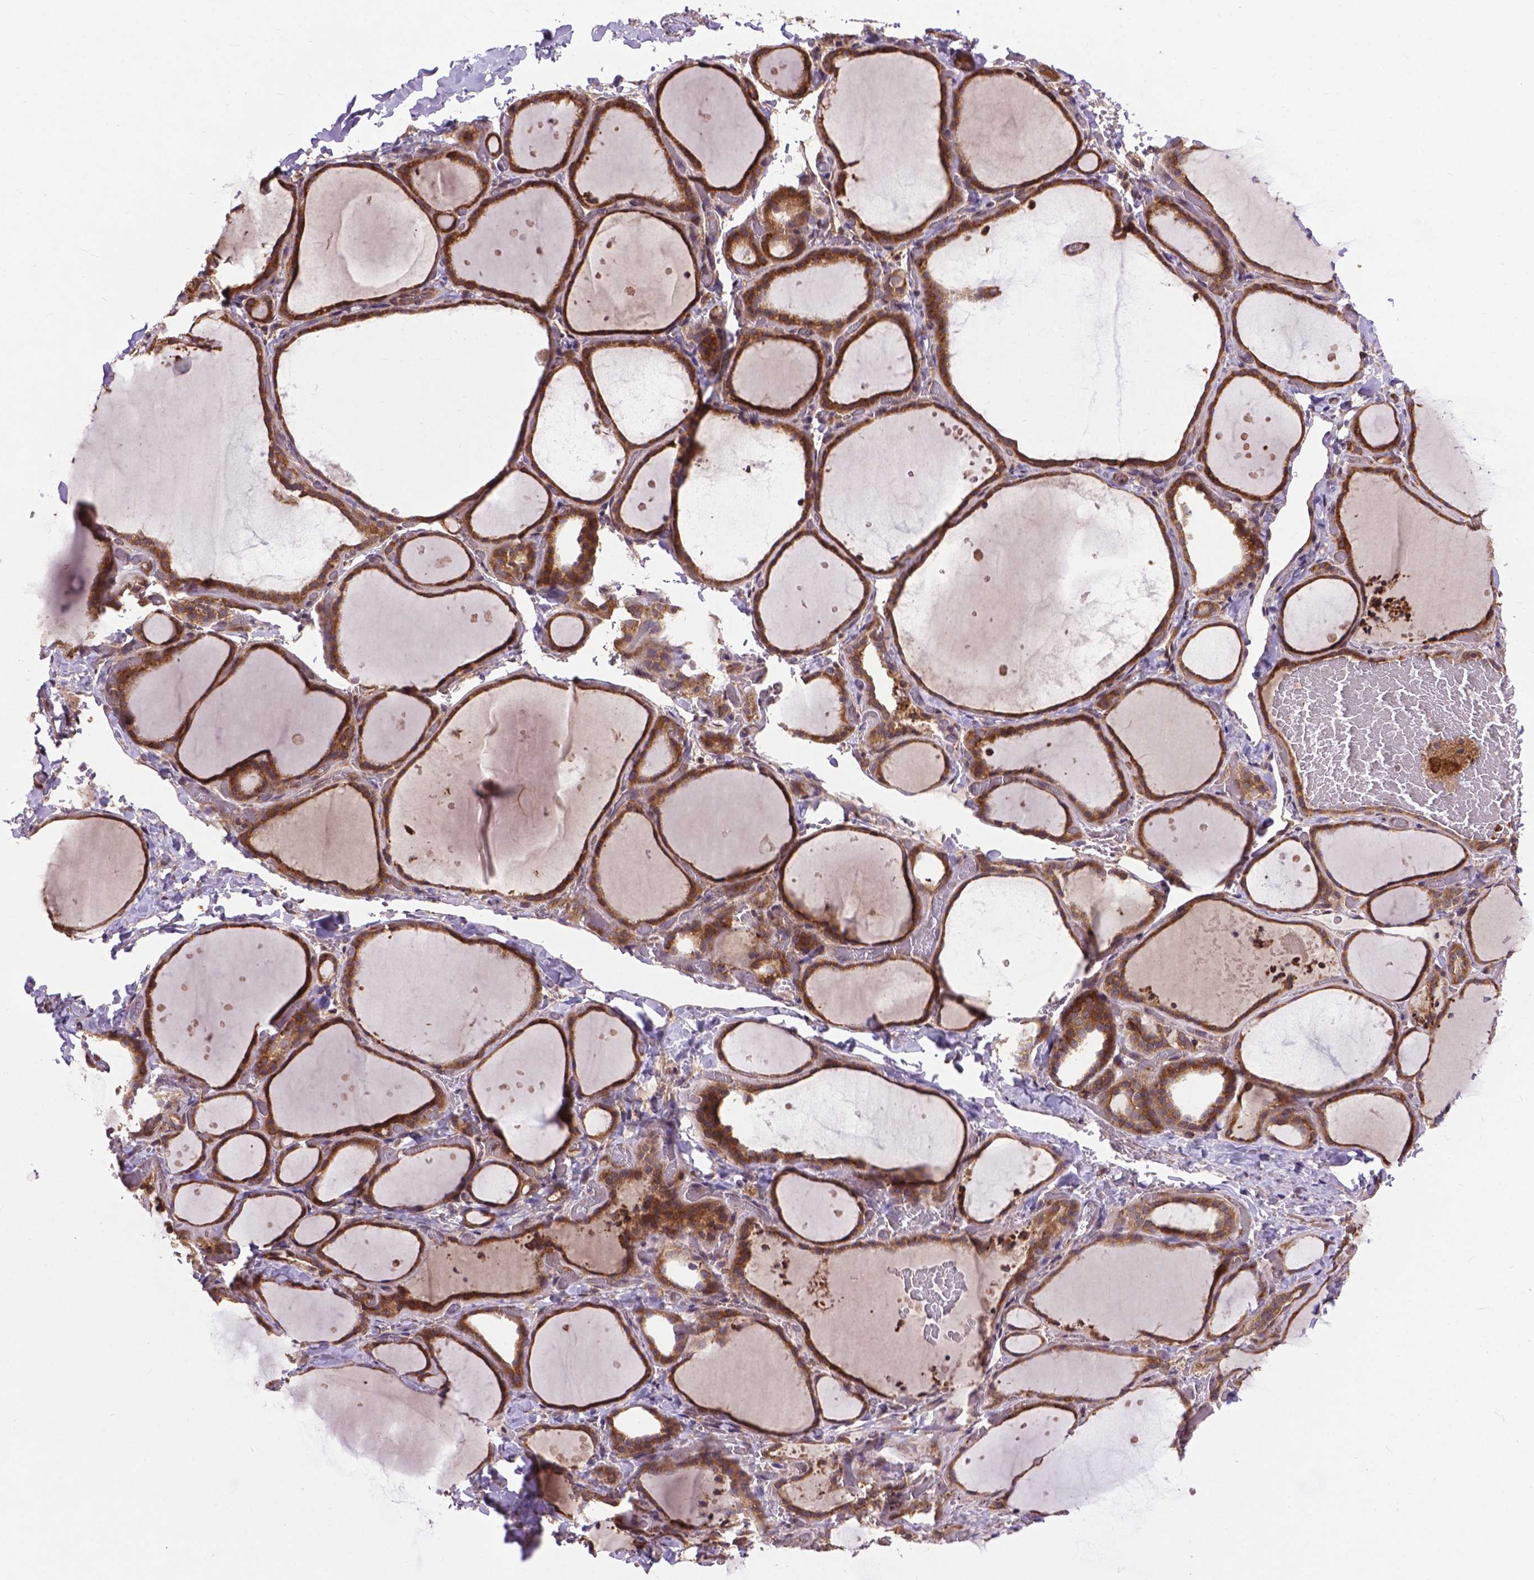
{"staining": {"intensity": "strong", "quantity": ">75%", "location": "cytoplasmic/membranous"}, "tissue": "thyroid gland", "cell_type": "Glandular cells", "image_type": "normal", "snomed": [{"axis": "morphology", "description": "Normal tissue, NOS"}, {"axis": "topography", "description": "Thyroid gland"}], "caption": "Approximately >75% of glandular cells in unremarkable thyroid gland exhibit strong cytoplasmic/membranous protein staining as visualized by brown immunohistochemical staining.", "gene": "ZNF616", "patient": {"sex": "female", "age": 36}}